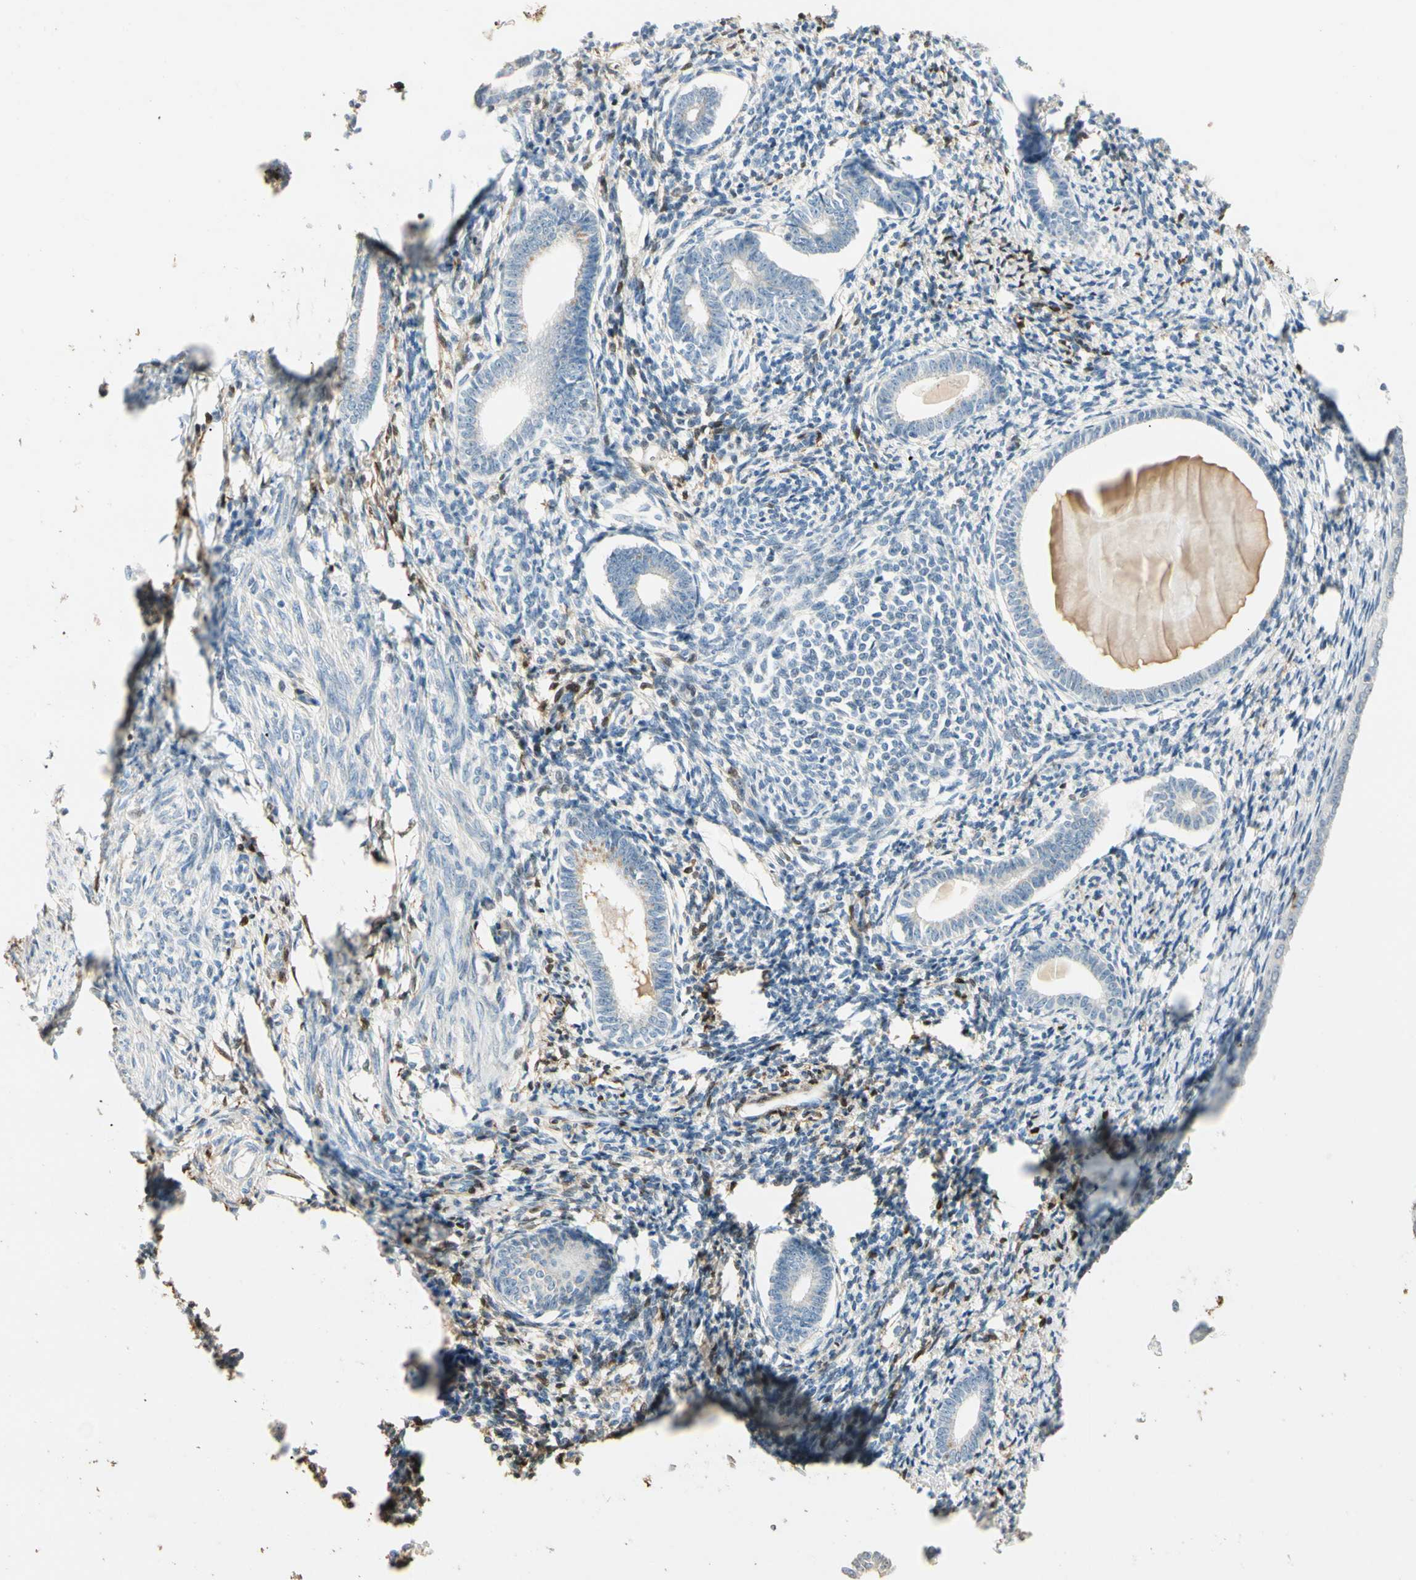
{"staining": {"intensity": "negative", "quantity": "none", "location": "none"}, "tissue": "endometrium", "cell_type": "Cells in endometrial stroma", "image_type": "normal", "snomed": [{"axis": "morphology", "description": "Normal tissue, NOS"}, {"axis": "topography", "description": "Endometrium"}], "caption": "This is a histopathology image of immunohistochemistry staining of benign endometrium, which shows no positivity in cells in endometrial stroma.", "gene": "GNE", "patient": {"sex": "female", "age": 71}}